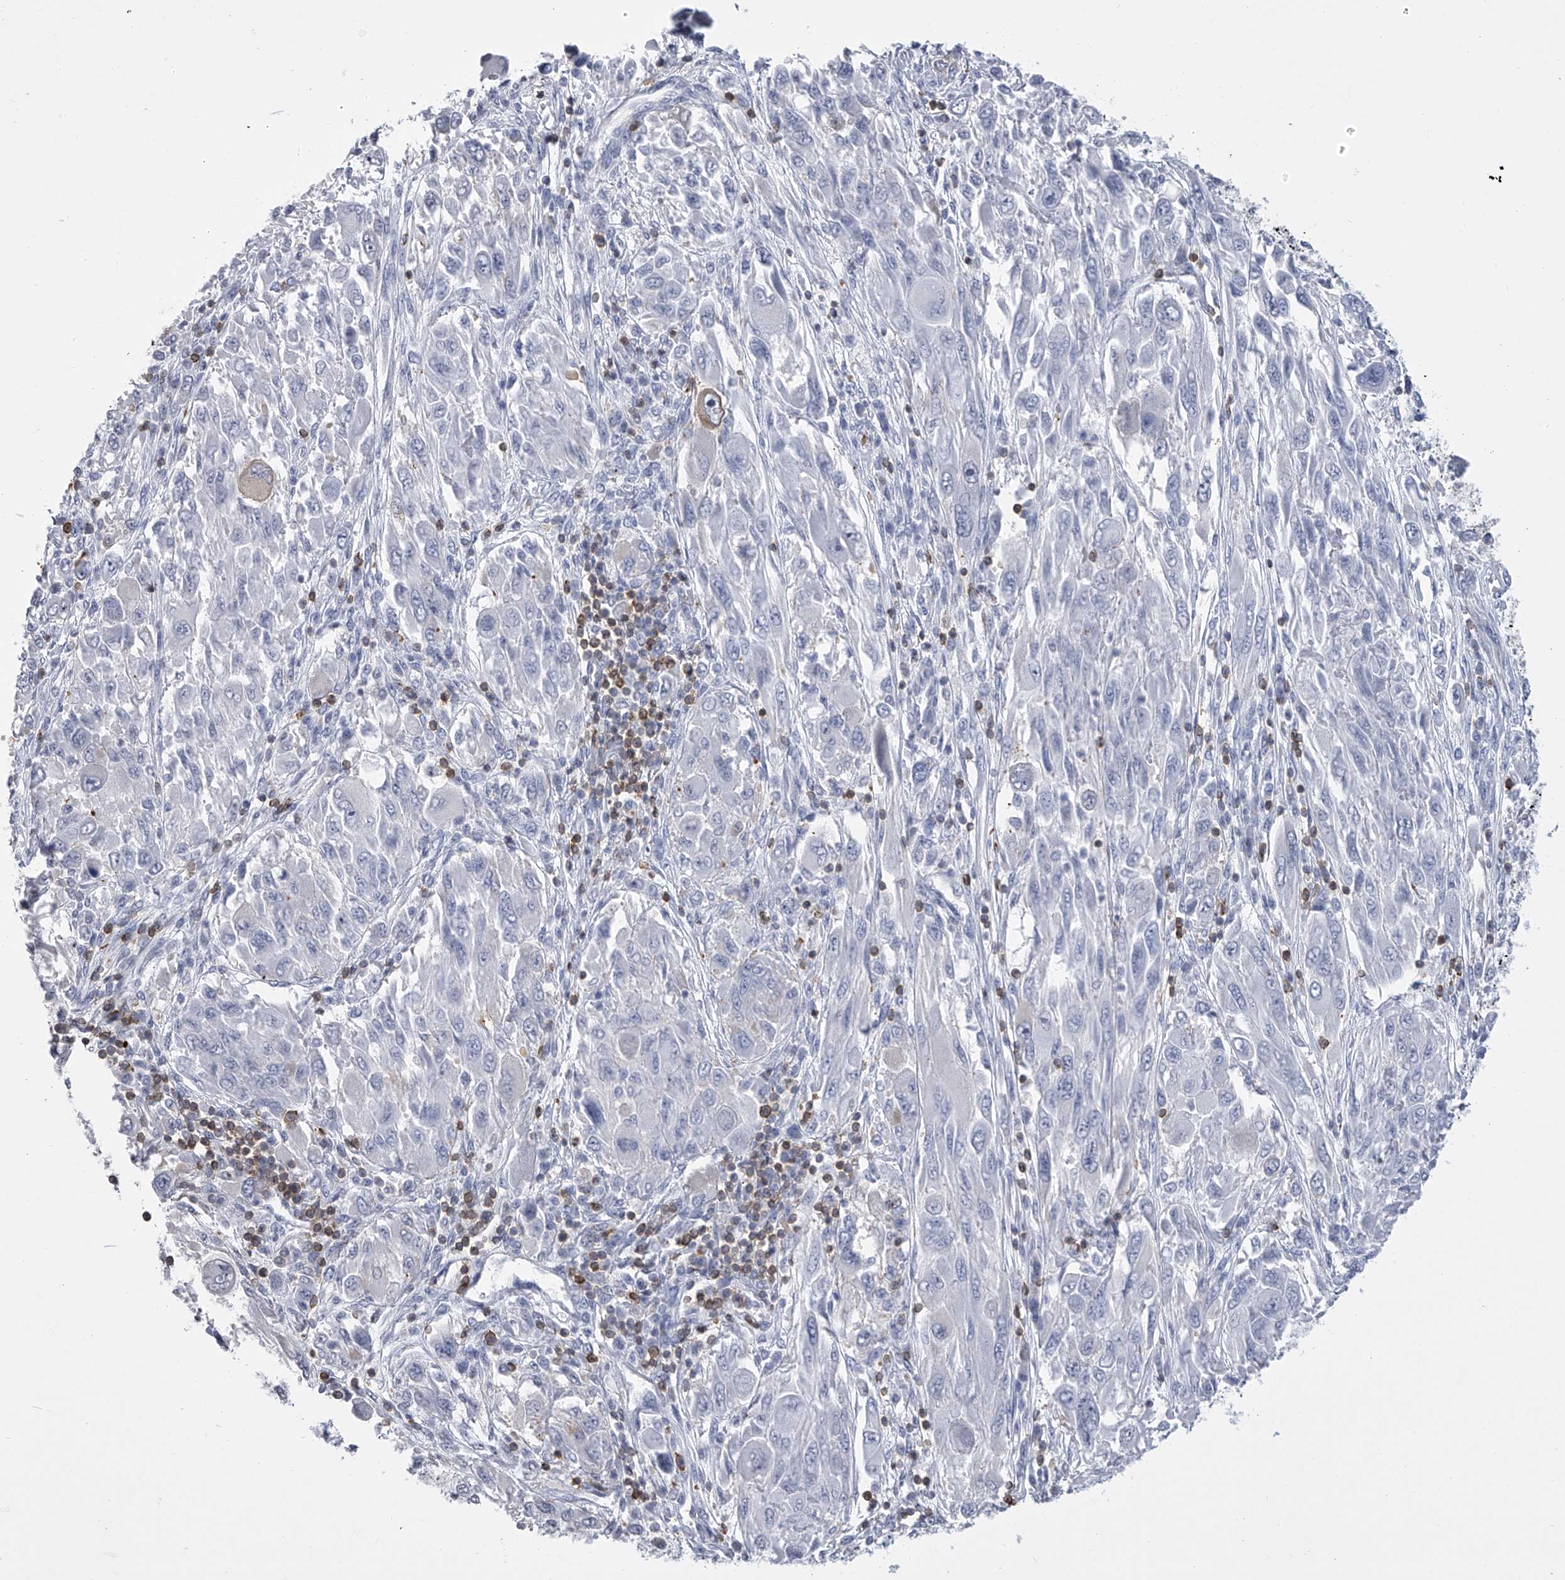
{"staining": {"intensity": "negative", "quantity": "none", "location": "none"}, "tissue": "melanoma", "cell_type": "Tumor cells", "image_type": "cancer", "snomed": [{"axis": "morphology", "description": "Malignant melanoma, NOS"}, {"axis": "topography", "description": "Skin"}], "caption": "Immunohistochemistry photomicrograph of malignant melanoma stained for a protein (brown), which shows no positivity in tumor cells.", "gene": "TASP1", "patient": {"sex": "female", "age": 91}}